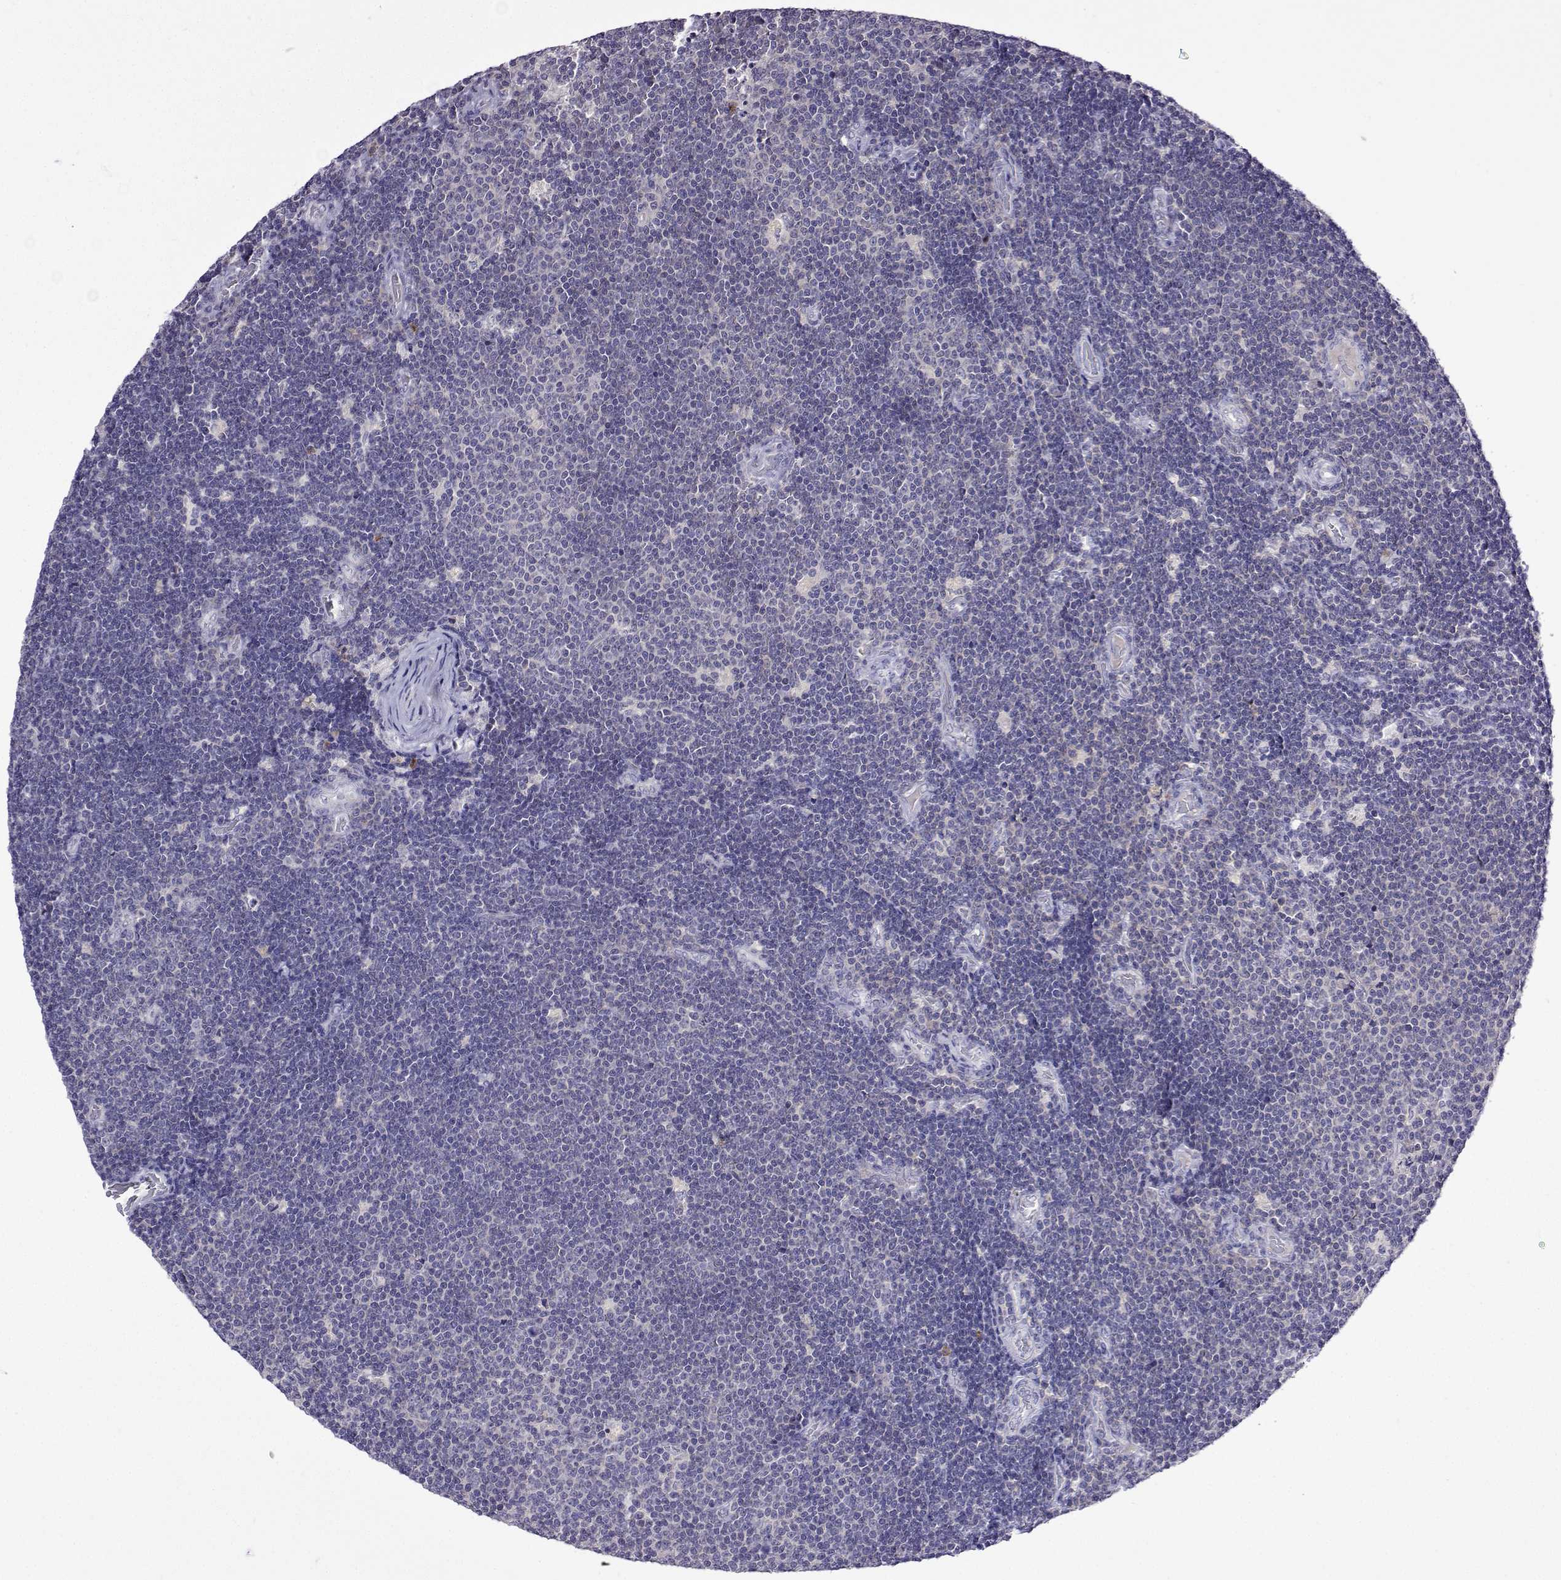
{"staining": {"intensity": "negative", "quantity": "none", "location": "none"}, "tissue": "lymphoma", "cell_type": "Tumor cells", "image_type": "cancer", "snomed": [{"axis": "morphology", "description": "Malignant lymphoma, non-Hodgkin's type, Low grade"}, {"axis": "topography", "description": "Brain"}], "caption": "The micrograph reveals no significant positivity in tumor cells of lymphoma.", "gene": "SULT2A1", "patient": {"sex": "female", "age": 66}}